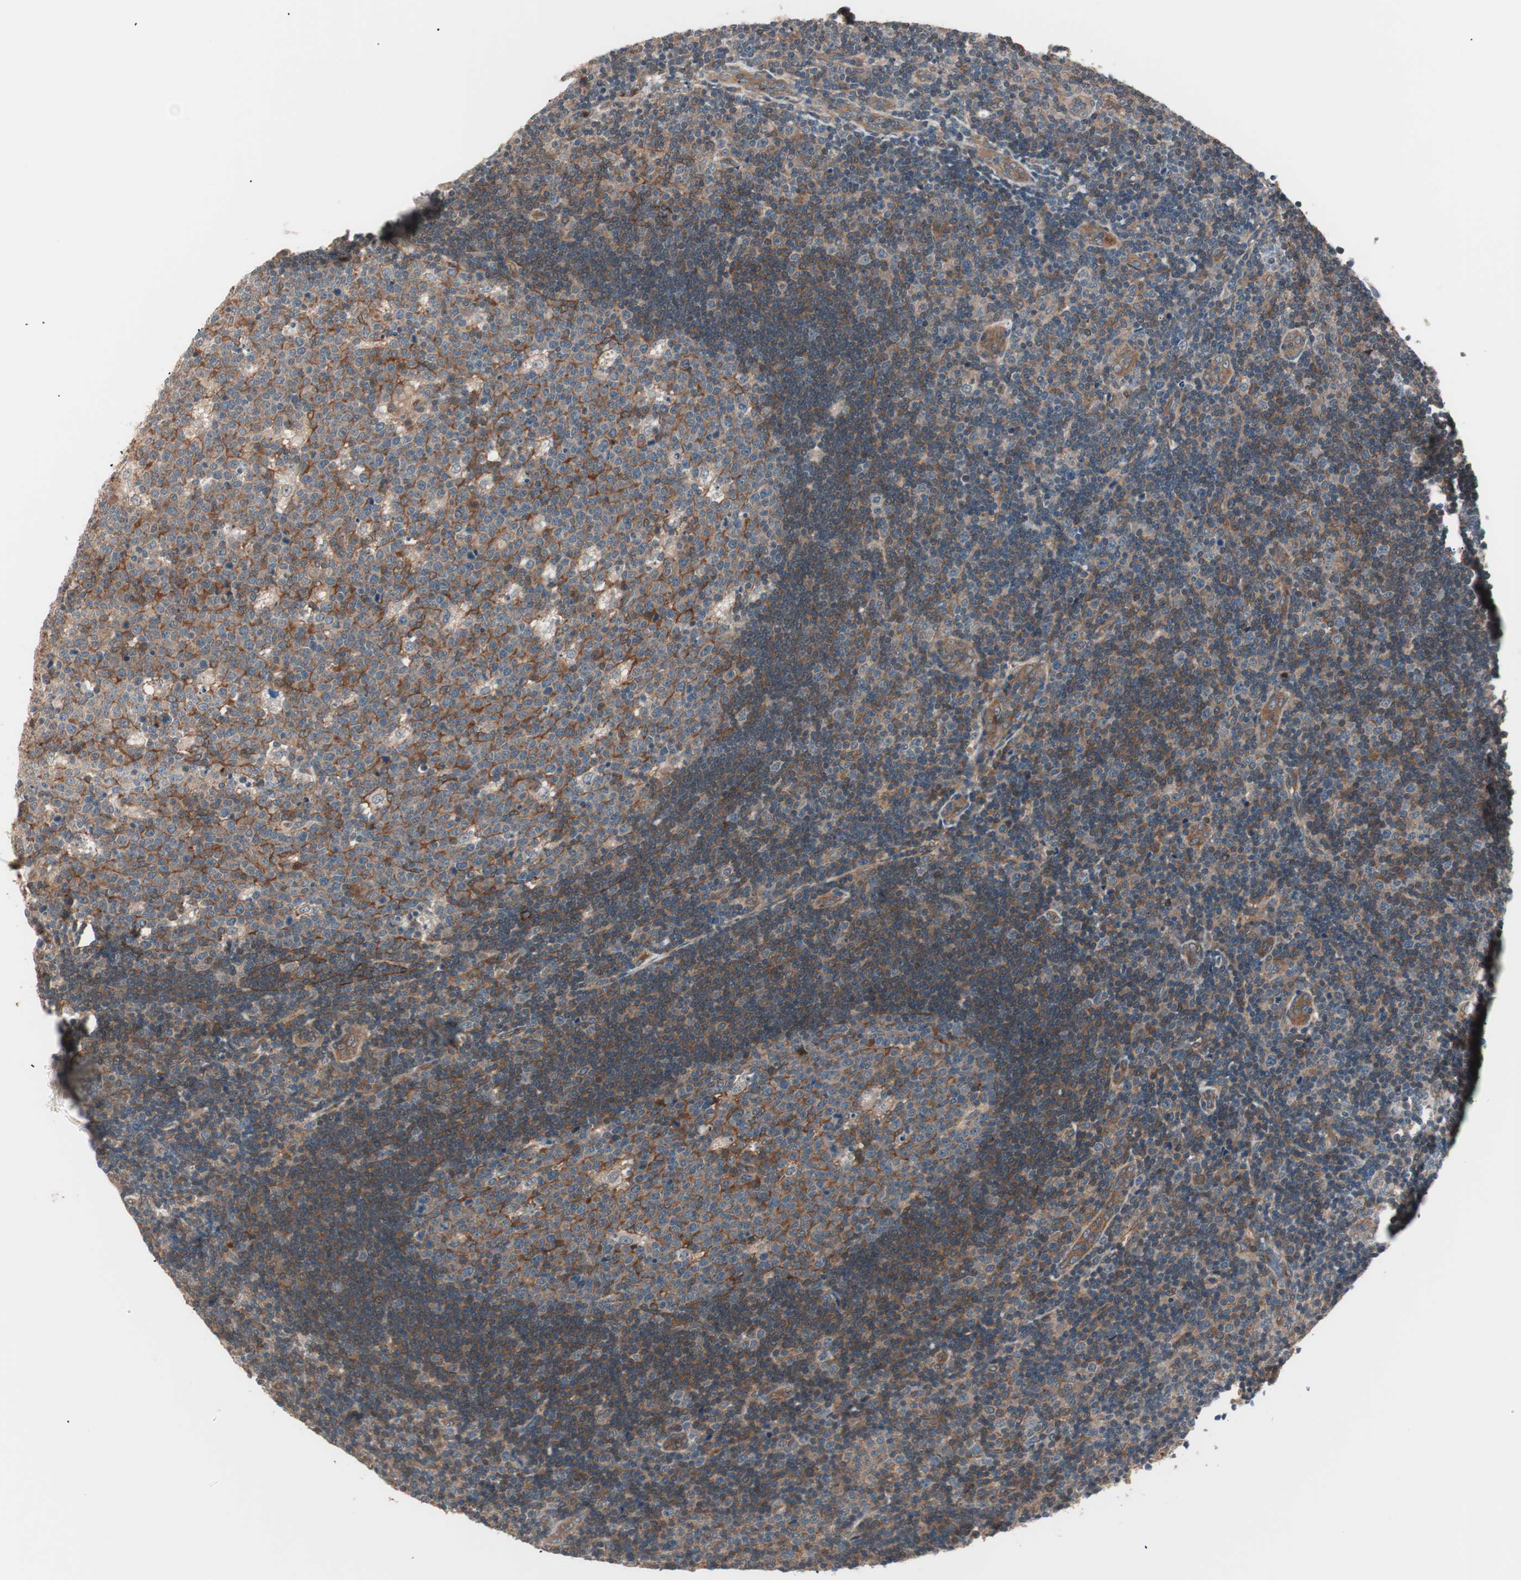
{"staining": {"intensity": "moderate", "quantity": ">75%", "location": "cytoplasmic/membranous"}, "tissue": "lymph node", "cell_type": "Germinal center cells", "image_type": "normal", "snomed": [{"axis": "morphology", "description": "Normal tissue, NOS"}, {"axis": "topography", "description": "Lymph node"}, {"axis": "topography", "description": "Salivary gland"}], "caption": "This image reveals immunohistochemistry staining of benign human lymph node, with medium moderate cytoplasmic/membranous staining in approximately >75% of germinal center cells.", "gene": "TSG101", "patient": {"sex": "male", "age": 8}}